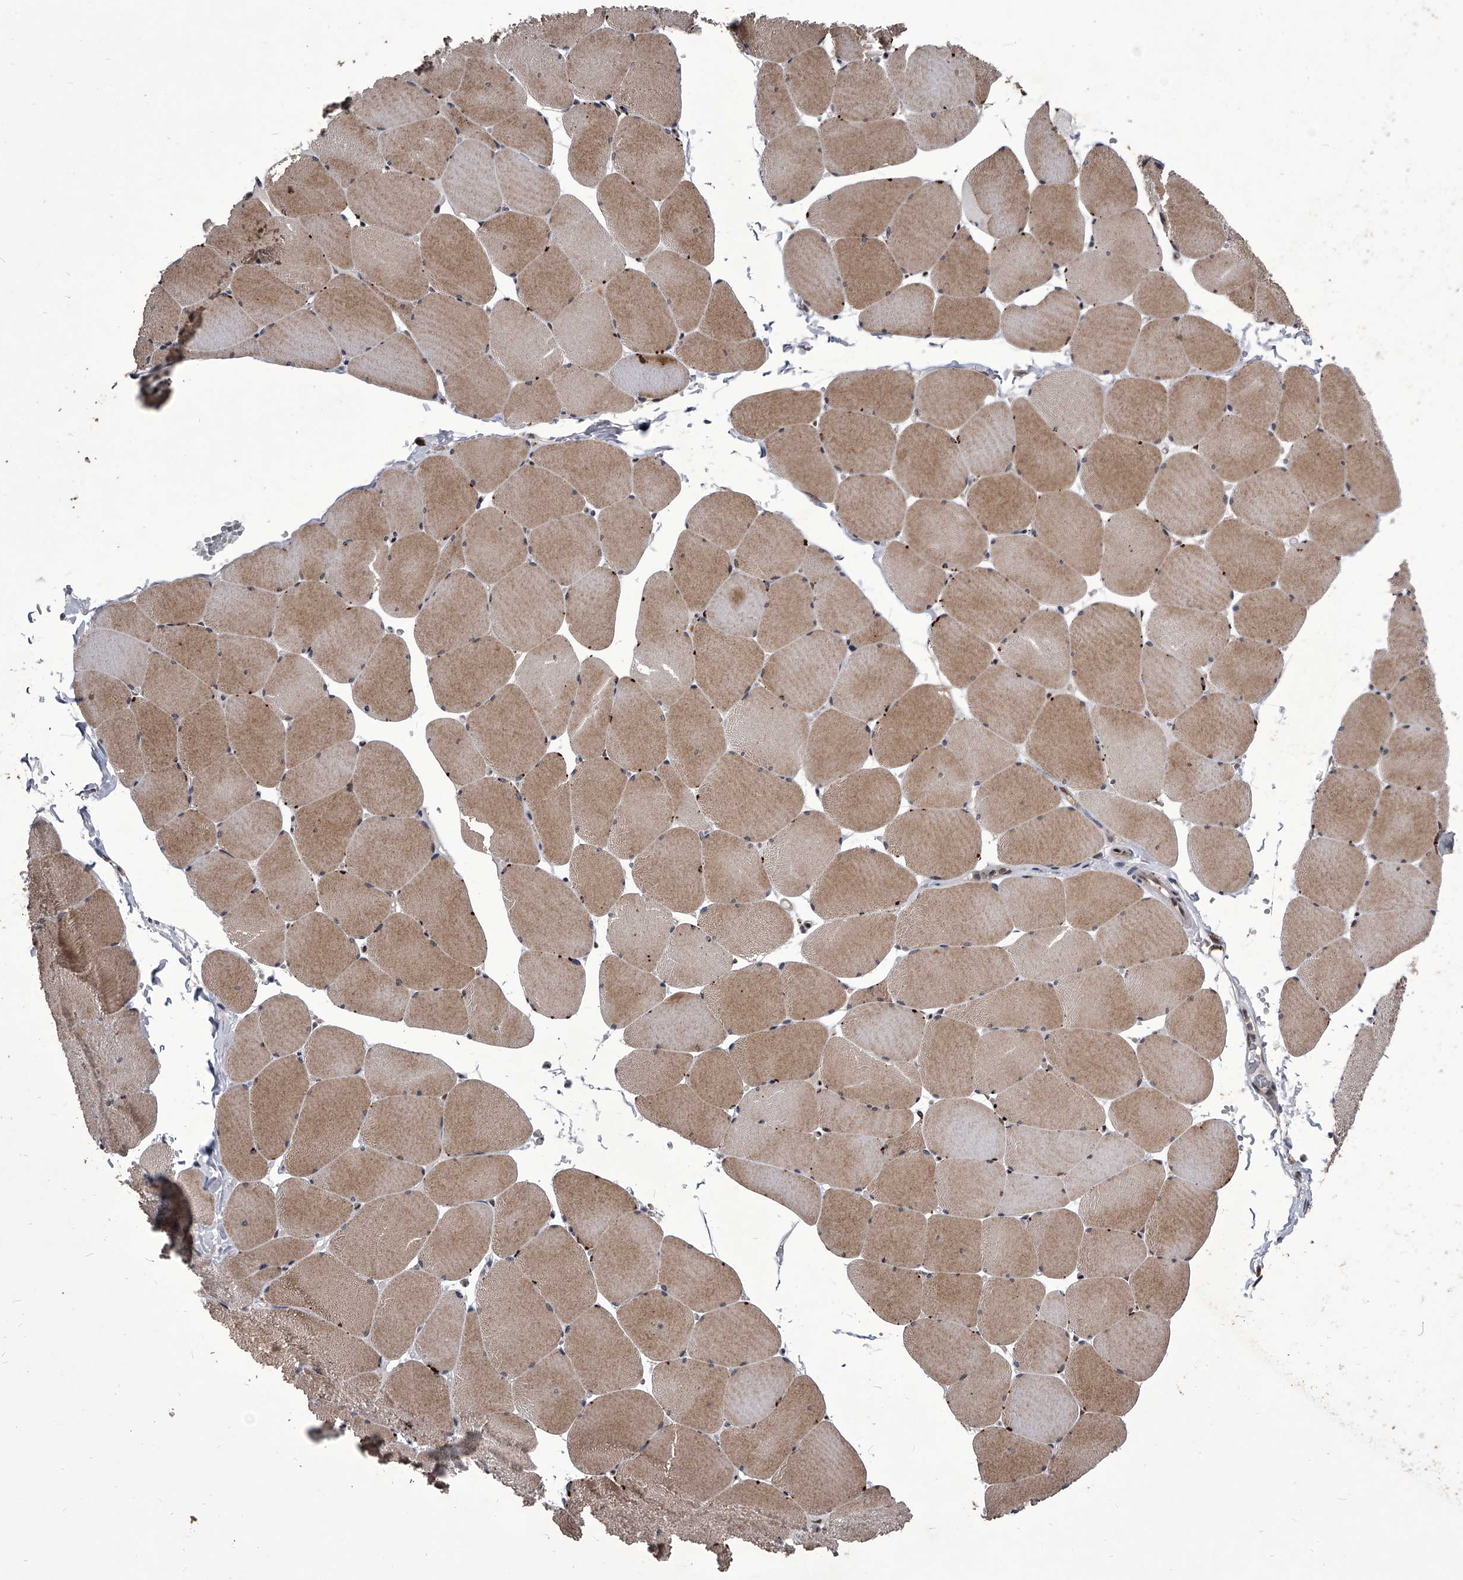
{"staining": {"intensity": "moderate", "quantity": ">75%", "location": "cytoplasmic/membranous"}, "tissue": "skeletal muscle", "cell_type": "Myocytes", "image_type": "normal", "snomed": [{"axis": "morphology", "description": "Normal tissue, NOS"}, {"axis": "topography", "description": "Skeletal muscle"}, {"axis": "topography", "description": "Head-Neck"}], "caption": "This is a histology image of IHC staining of normal skeletal muscle, which shows moderate staining in the cytoplasmic/membranous of myocytes.", "gene": "CMTR1", "patient": {"sex": "male", "age": 66}}